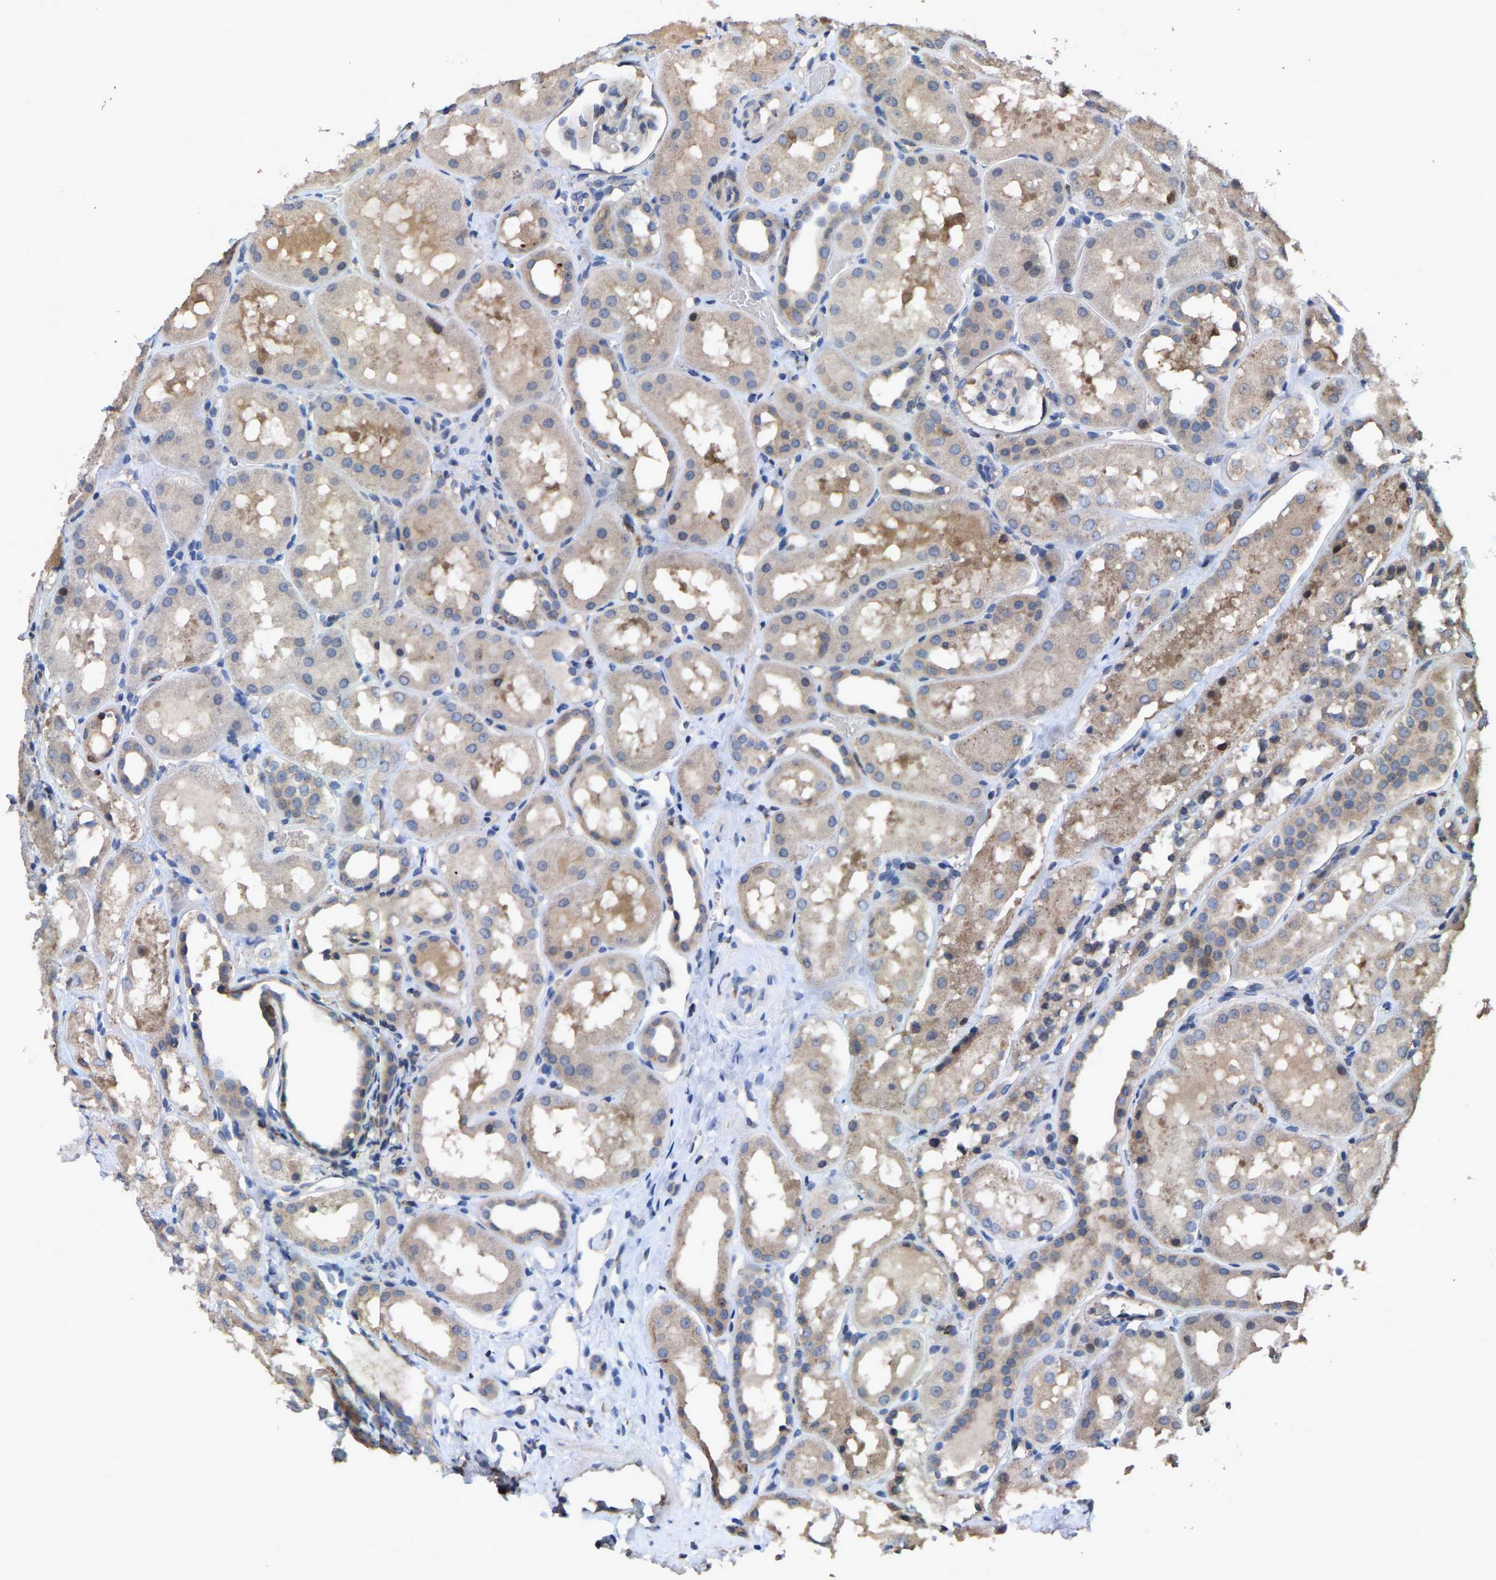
{"staining": {"intensity": "negative", "quantity": "none", "location": "none"}, "tissue": "kidney", "cell_type": "Cells in glomeruli", "image_type": "normal", "snomed": [{"axis": "morphology", "description": "Normal tissue, NOS"}, {"axis": "topography", "description": "Kidney"}, {"axis": "topography", "description": "Urinary bladder"}], "caption": "An image of kidney stained for a protein displays no brown staining in cells in glomeruli. (Stains: DAB immunohistochemistry with hematoxylin counter stain, Microscopy: brightfield microscopy at high magnification).", "gene": "TDRKH", "patient": {"sex": "male", "age": 16}}